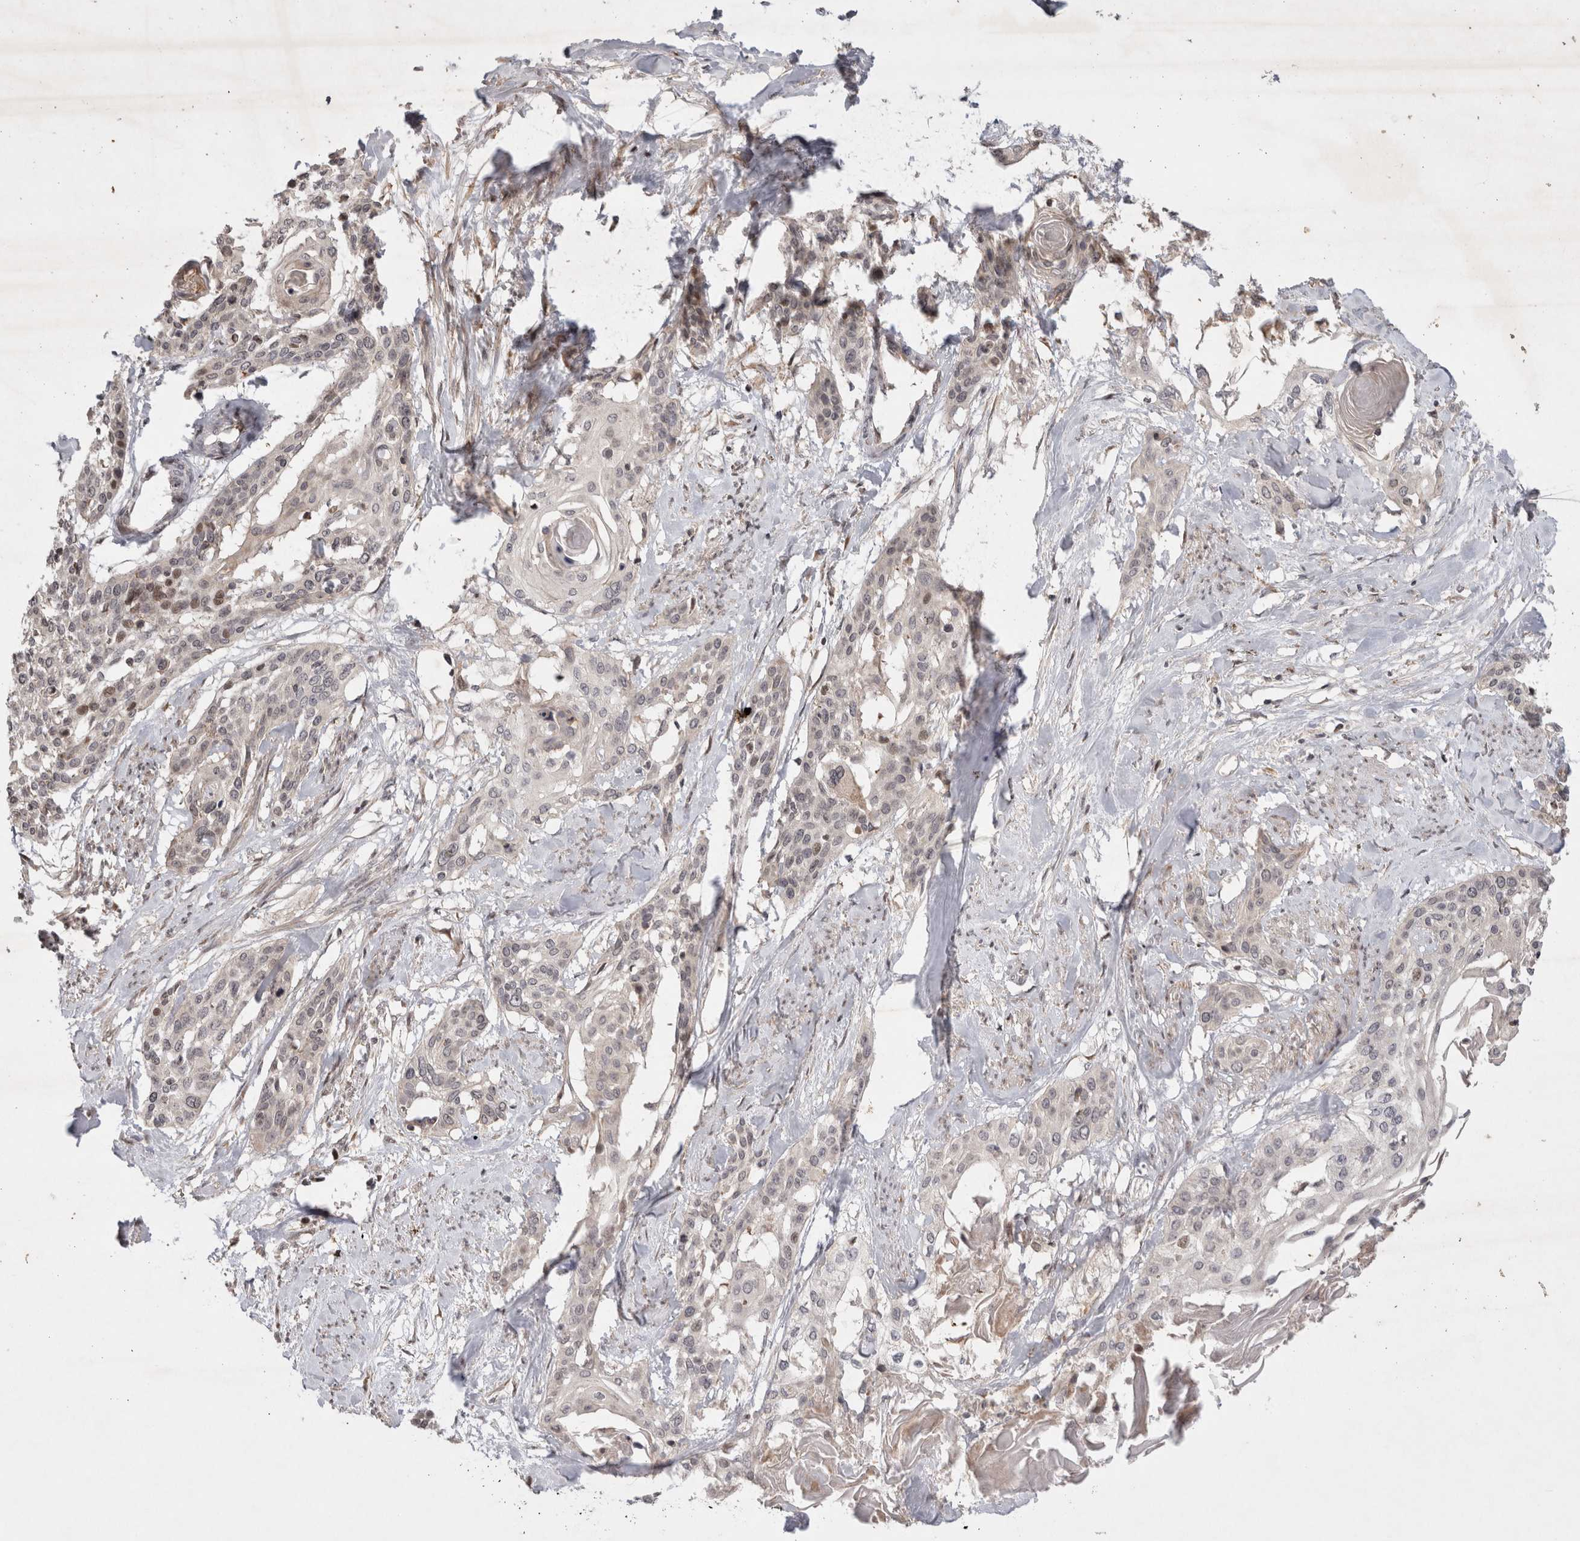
{"staining": {"intensity": "moderate", "quantity": "<25%", "location": "nuclear"}, "tissue": "cervical cancer", "cell_type": "Tumor cells", "image_type": "cancer", "snomed": [{"axis": "morphology", "description": "Squamous cell carcinoma, NOS"}, {"axis": "topography", "description": "Cervix"}], "caption": "Immunohistochemical staining of human cervical cancer demonstrates moderate nuclear protein staining in about <25% of tumor cells. (DAB (3,3'-diaminobenzidine) IHC, brown staining for protein, blue staining for nuclei).", "gene": "EIF2AK1", "patient": {"sex": "female", "age": 57}}